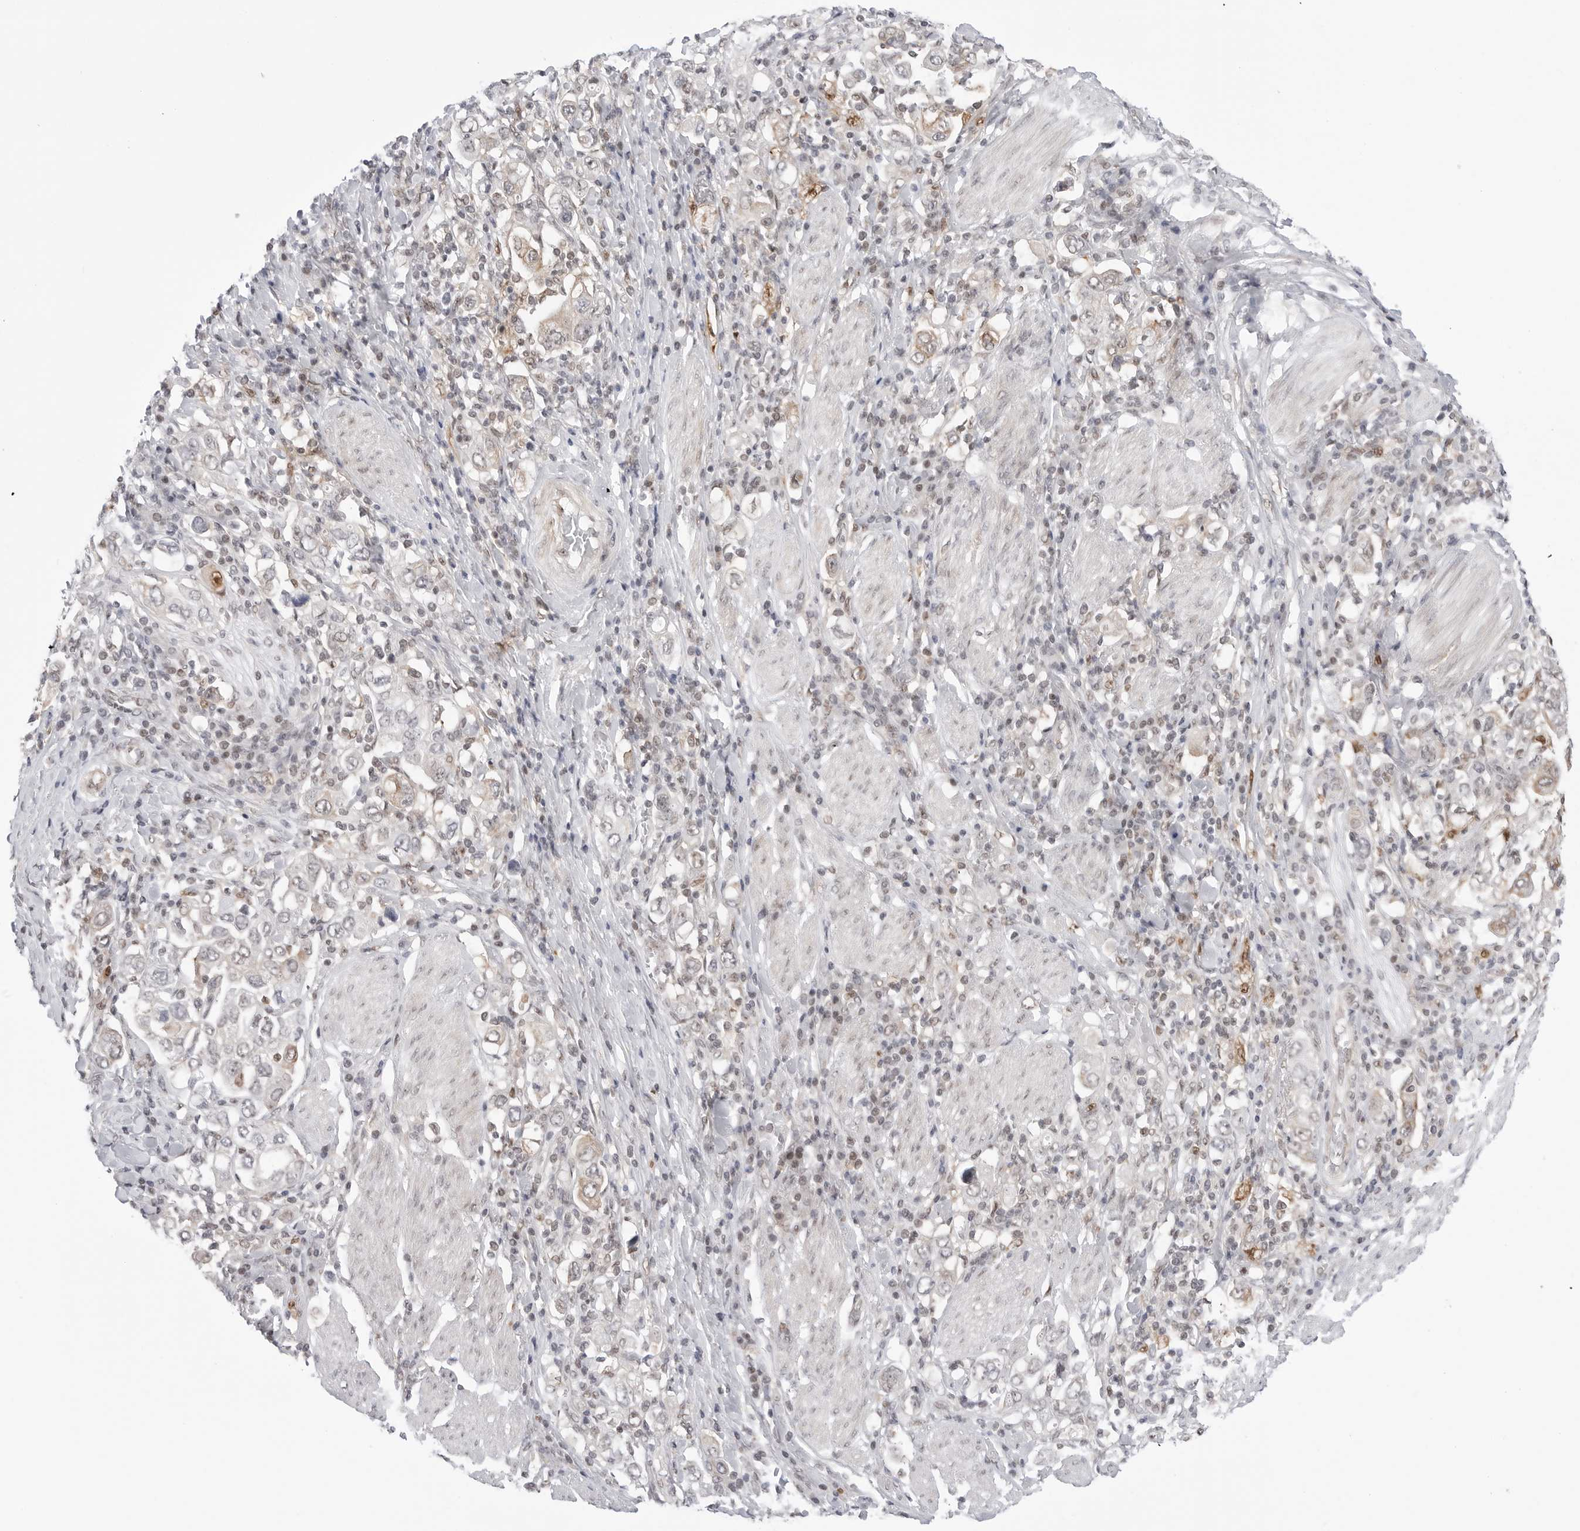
{"staining": {"intensity": "weak", "quantity": "25%-75%", "location": "nuclear"}, "tissue": "stomach cancer", "cell_type": "Tumor cells", "image_type": "cancer", "snomed": [{"axis": "morphology", "description": "Adenocarcinoma, NOS"}, {"axis": "topography", "description": "Stomach, upper"}], "caption": "A photomicrograph showing weak nuclear expression in approximately 25%-75% of tumor cells in stomach adenocarcinoma, as visualized by brown immunohistochemical staining.", "gene": "C1orf162", "patient": {"sex": "male", "age": 62}}